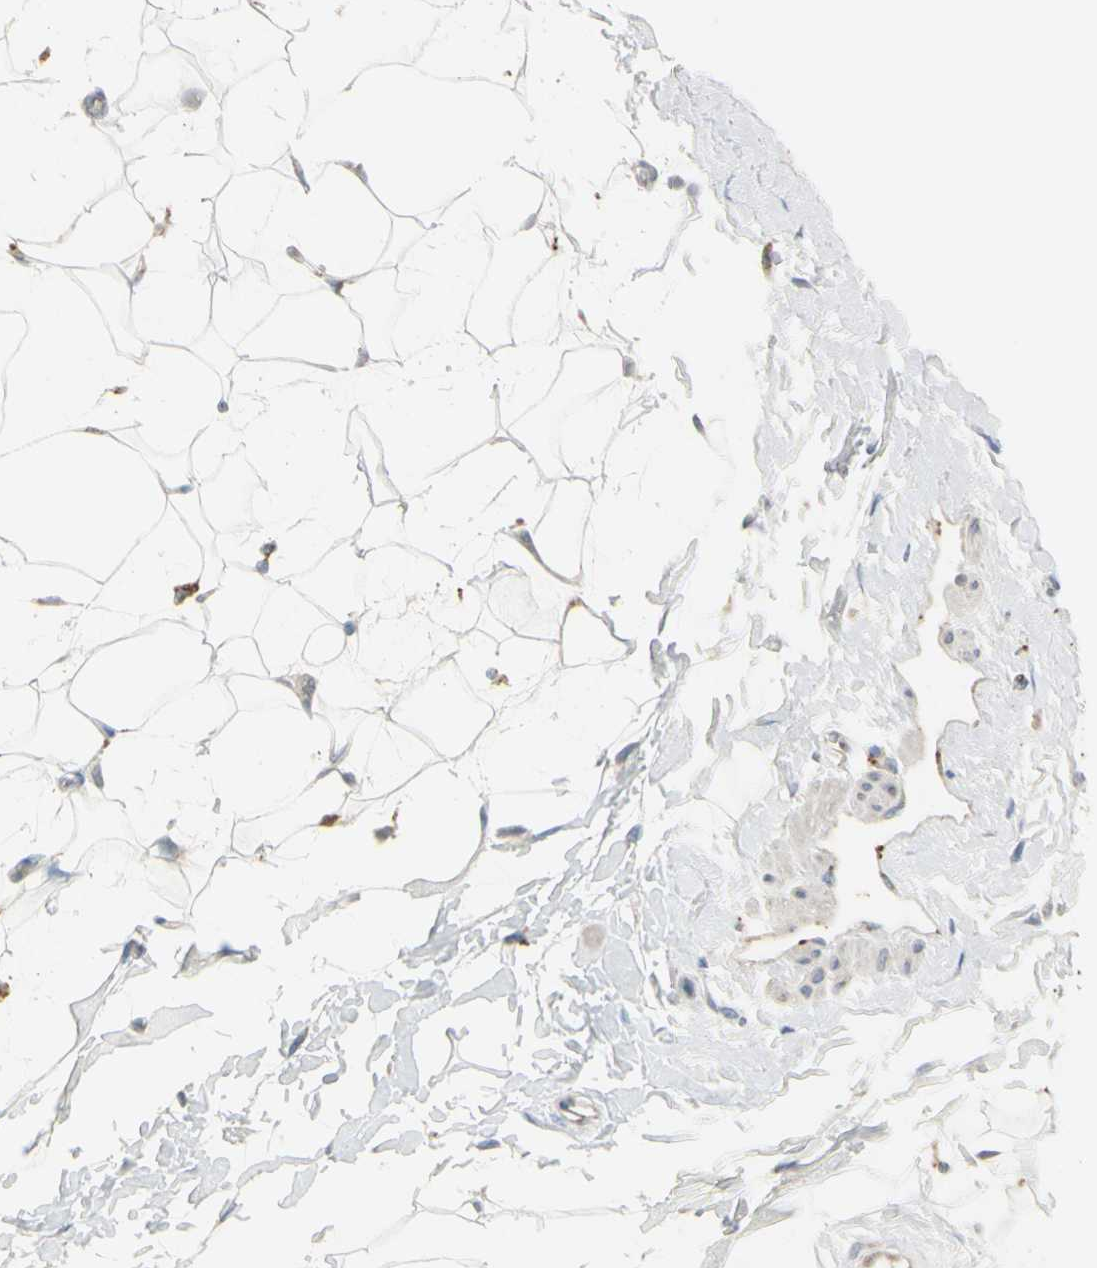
{"staining": {"intensity": "moderate", "quantity": ">75%", "location": "cytoplasmic/membranous"}, "tissue": "adipose tissue", "cell_type": "Adipocytes", "image_type": "normal", "snomed": [{"axis": "morphology", "description": "Normal tissue, NOS"}, {"axis": "topography", "description": "Soft tissue"}], "caption": "DAB immunohistochemical staining of benign adipose tissue demonstrates moderate cytoplasmic/membranous protein positivity in about >75% of adipocytes. (brown staining indicates protein expression, while blue staining denotes nuclei).", "gene": "ANGPTL1", "patient": {"sex": "male", "age": 72}}